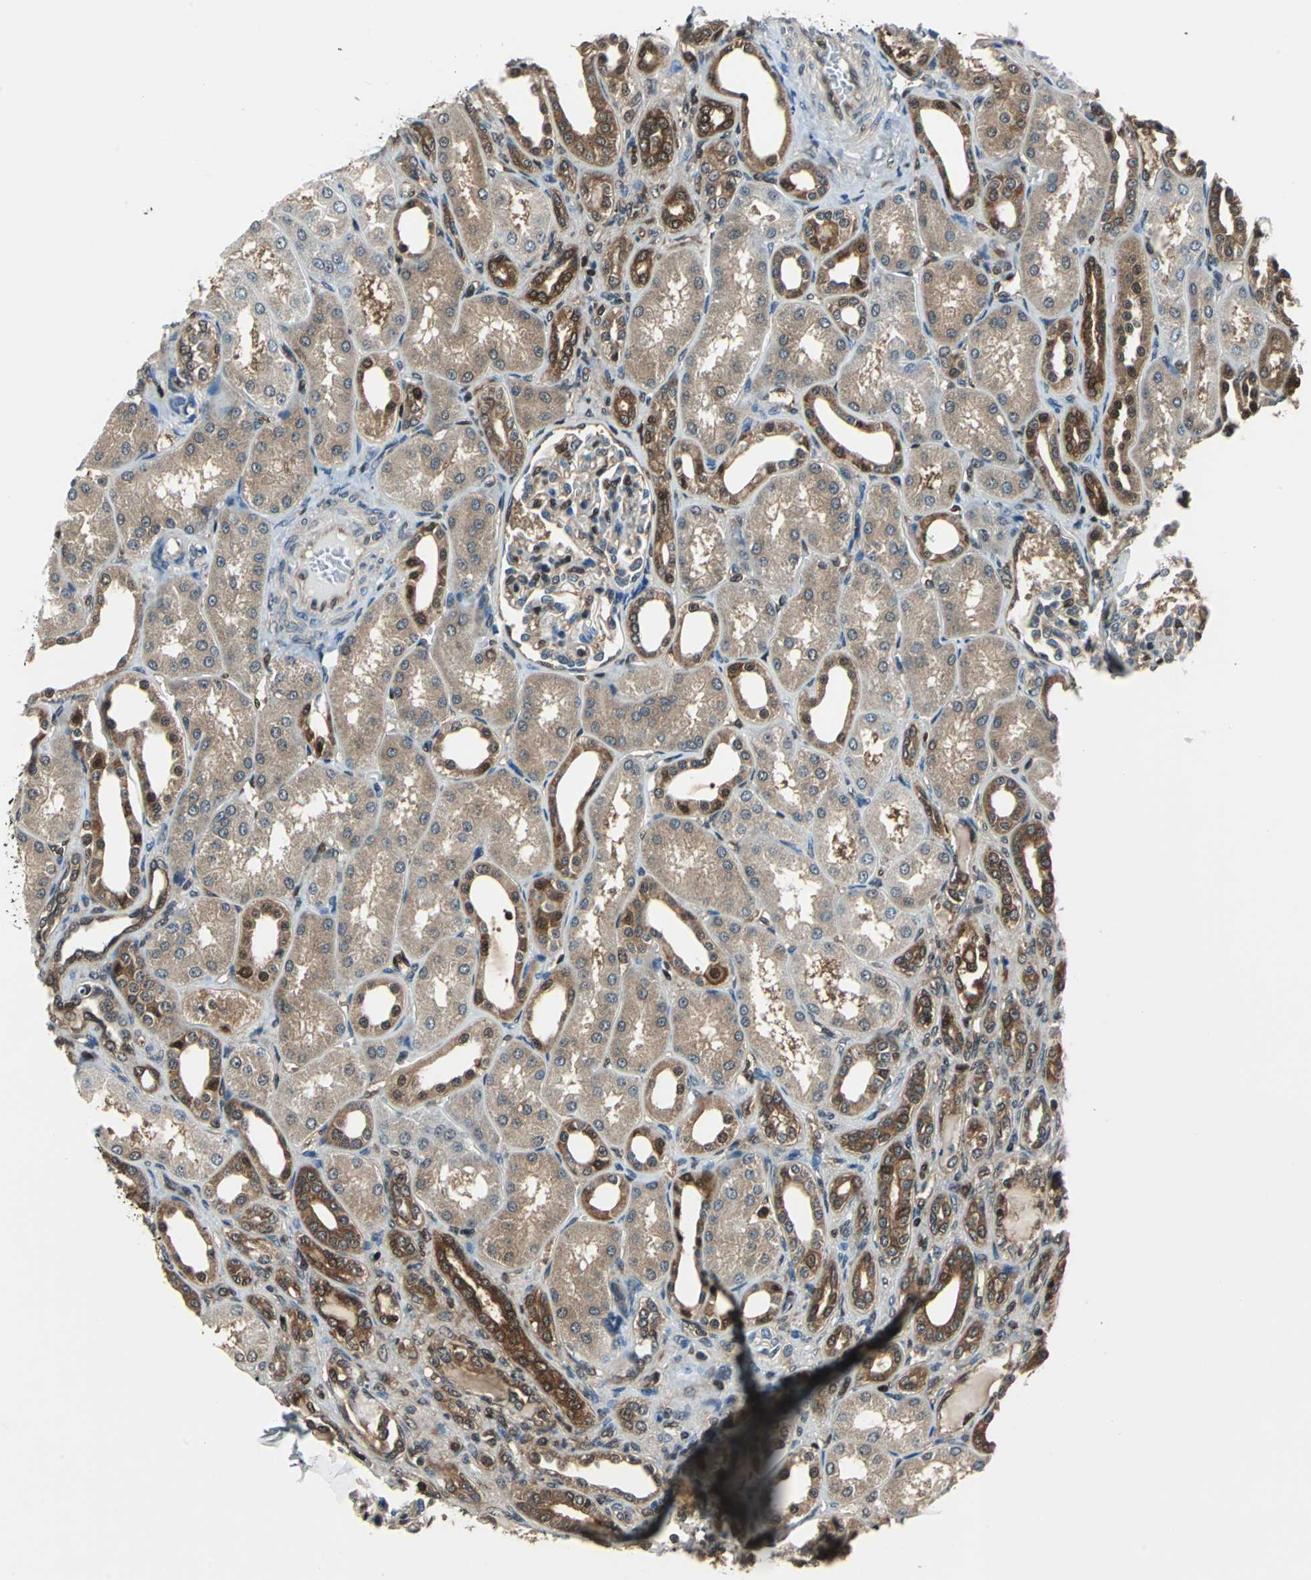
{"staining": {"intensity": "moderate", "quantity": ">75%", "location": "cytoplasmic/membranous,nuclear"}, "tissue": "kidney", "cell_type": "Cells in glomeruli", "image_type": "normal", "snomed": [{"axis": "morphology", "description": "Normal tissue, NOS"}, {"axis": "topography", "description": "Kidney"}], "caption": "A photomicrograph of human kidney stained for a protein reveals moderate cytoplasmic/membranous,nuclear brown staining in cells in glomeruli. Nuclei are stained in blue.", "gene": "PSME1", "patient": {"sex": "male", "age": 7}}